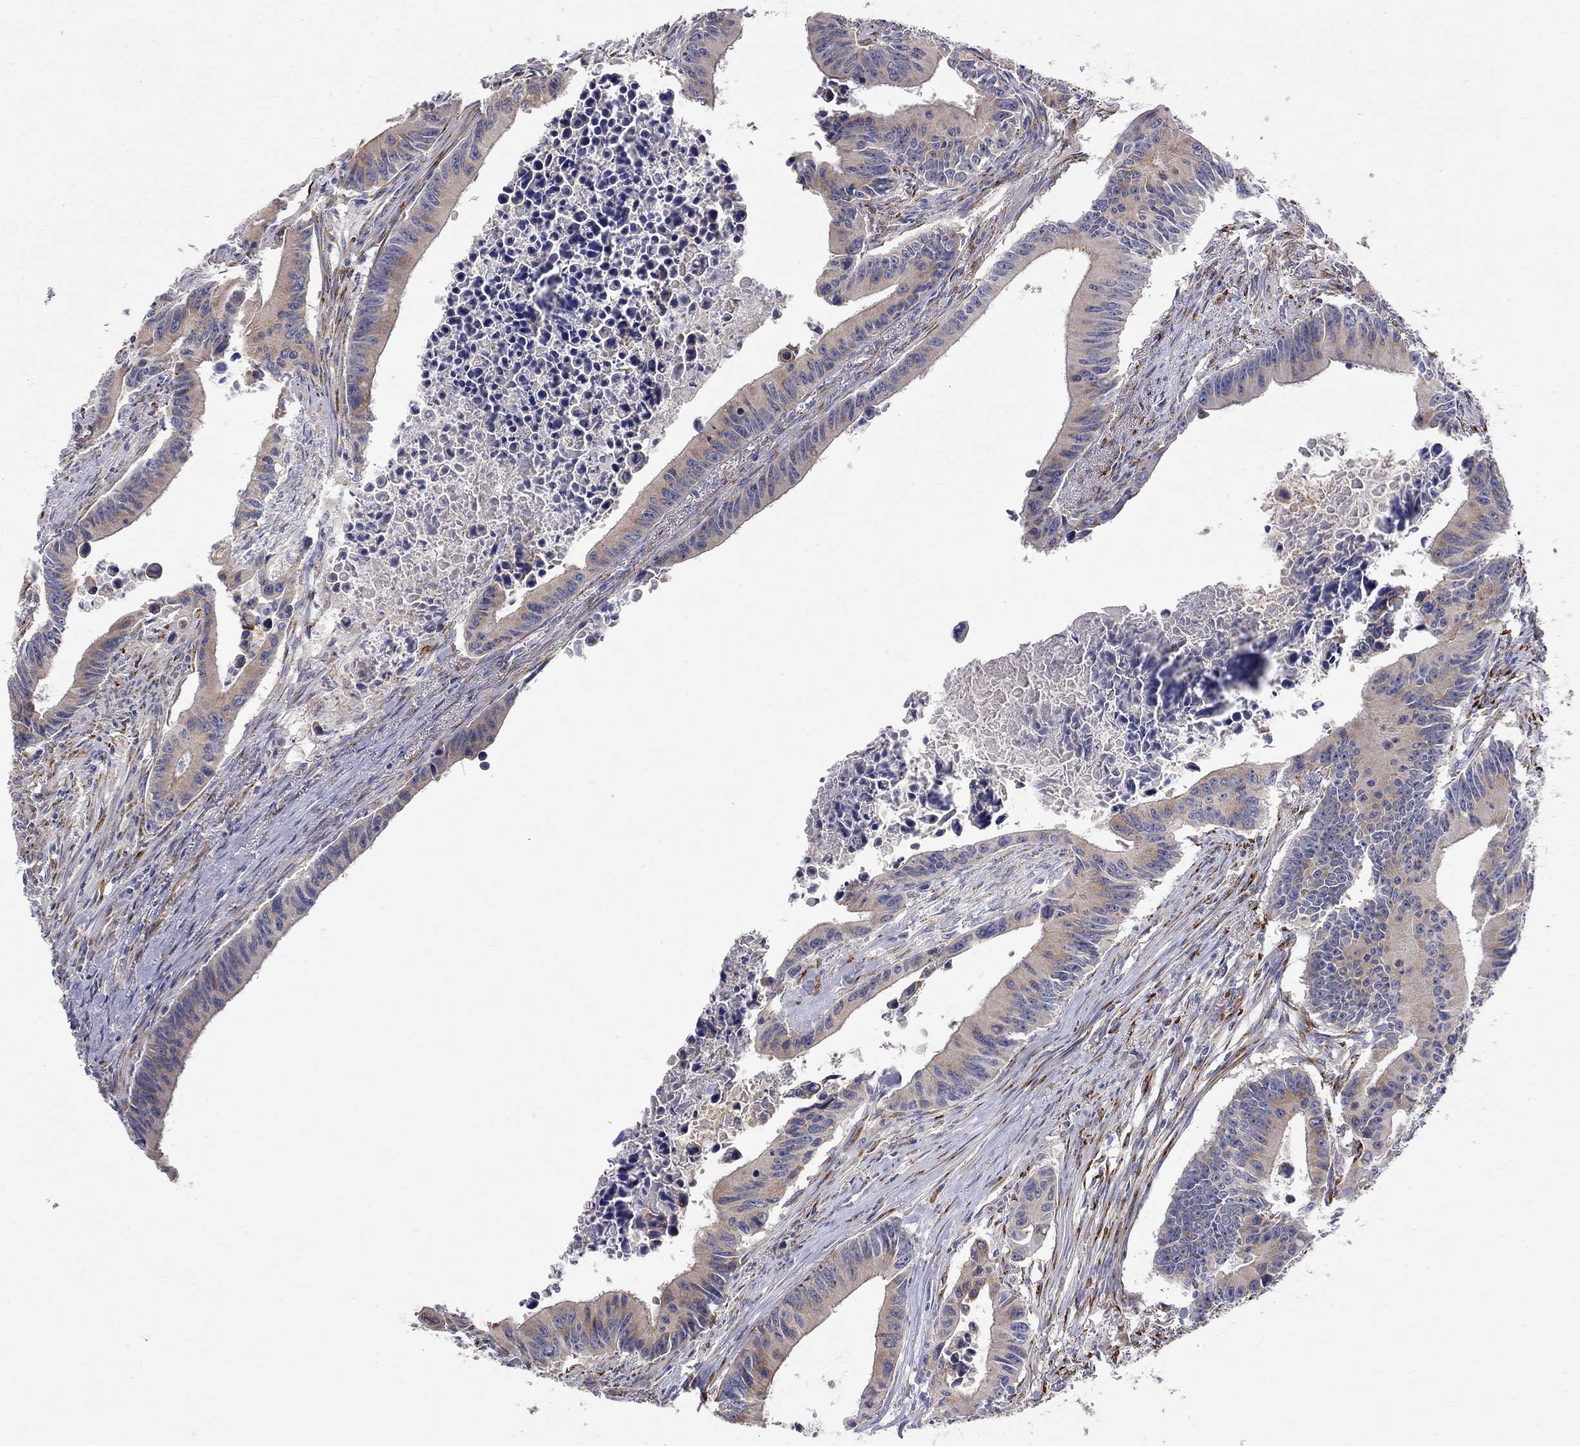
{"staining": {"intensity": "moderate", "quantity": "25%-75%", "location": "cytoplasmic/membranous"}, "tissue": "colorectal cancer", "cell_type": "Tumor cells", "image_type": "cancer", "snomed": [{"axis": "morphology", "description": "Adenocarcinoma, NOS"}, {"axis": "topography", "description": "Colon"}], "caption": "Moderate cytoplasmic/membranous expression is appreciated in about 25%-75% of tumor cells in adenocarcinoma (colorectal). (DAB IHC, brown staining for protein, blue staining for nuclei).", "gene": "CASTOR1", "patient": {"sex": "female", "age": 87}}